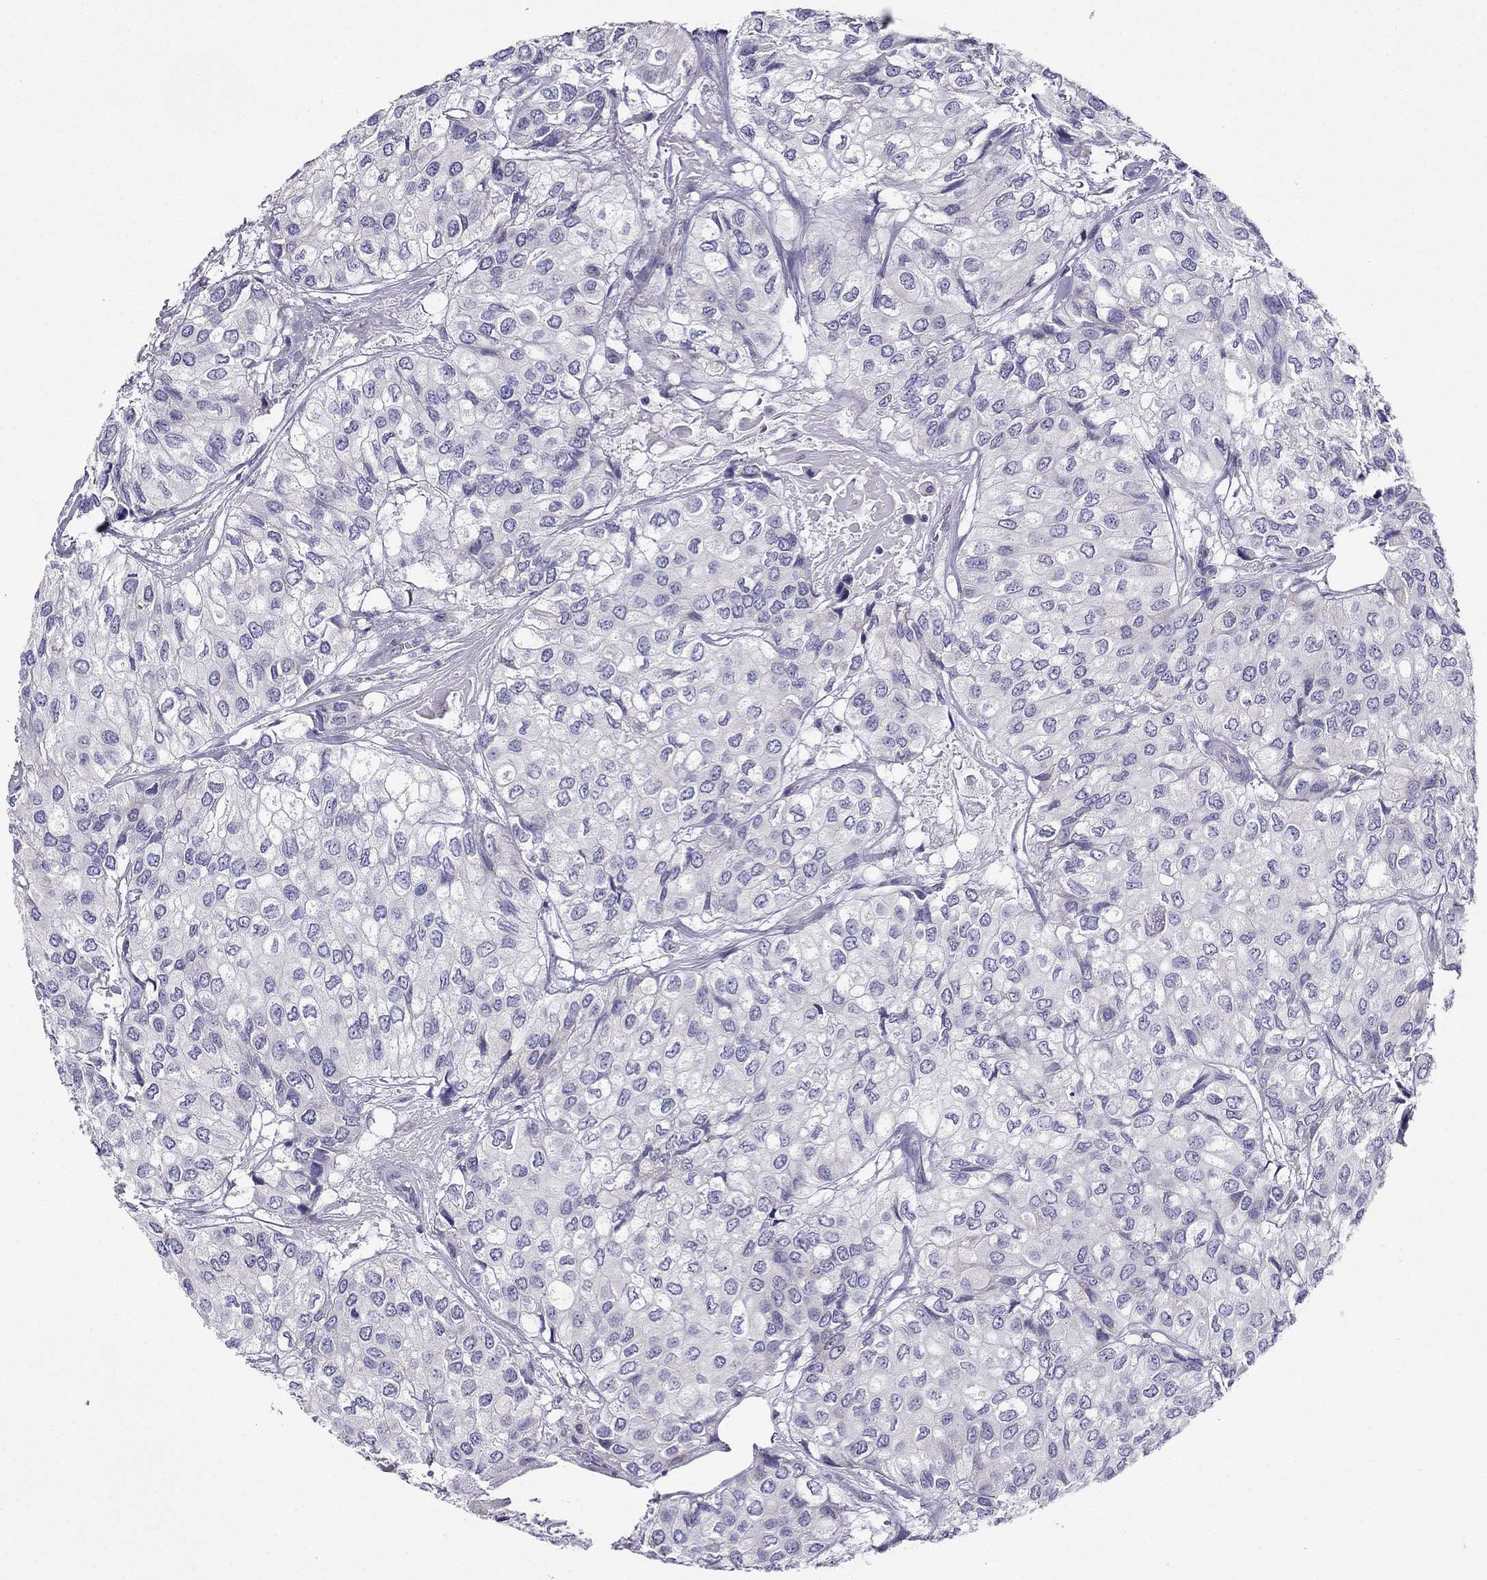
{"staining": {"intensity": "negative", "quantity": "none", "location": "none"}, "tissue": "urothelial cancer", "cell_type": "Tumor cells", "image_type": "cancer", "snomed": [{"axis": "morphology", "description": "Urothelial carcinoma, High grade"}, {"axis": "topography", "description": "Urinary bladder"}], "caption": "This is an immunohistochemistry (IHC) micrograph of high-grade urothelial carcinoma. There is no positivity in tumor cells.", "gene": "KIF5A", "patient": {"sex": "male", "age": 73}}